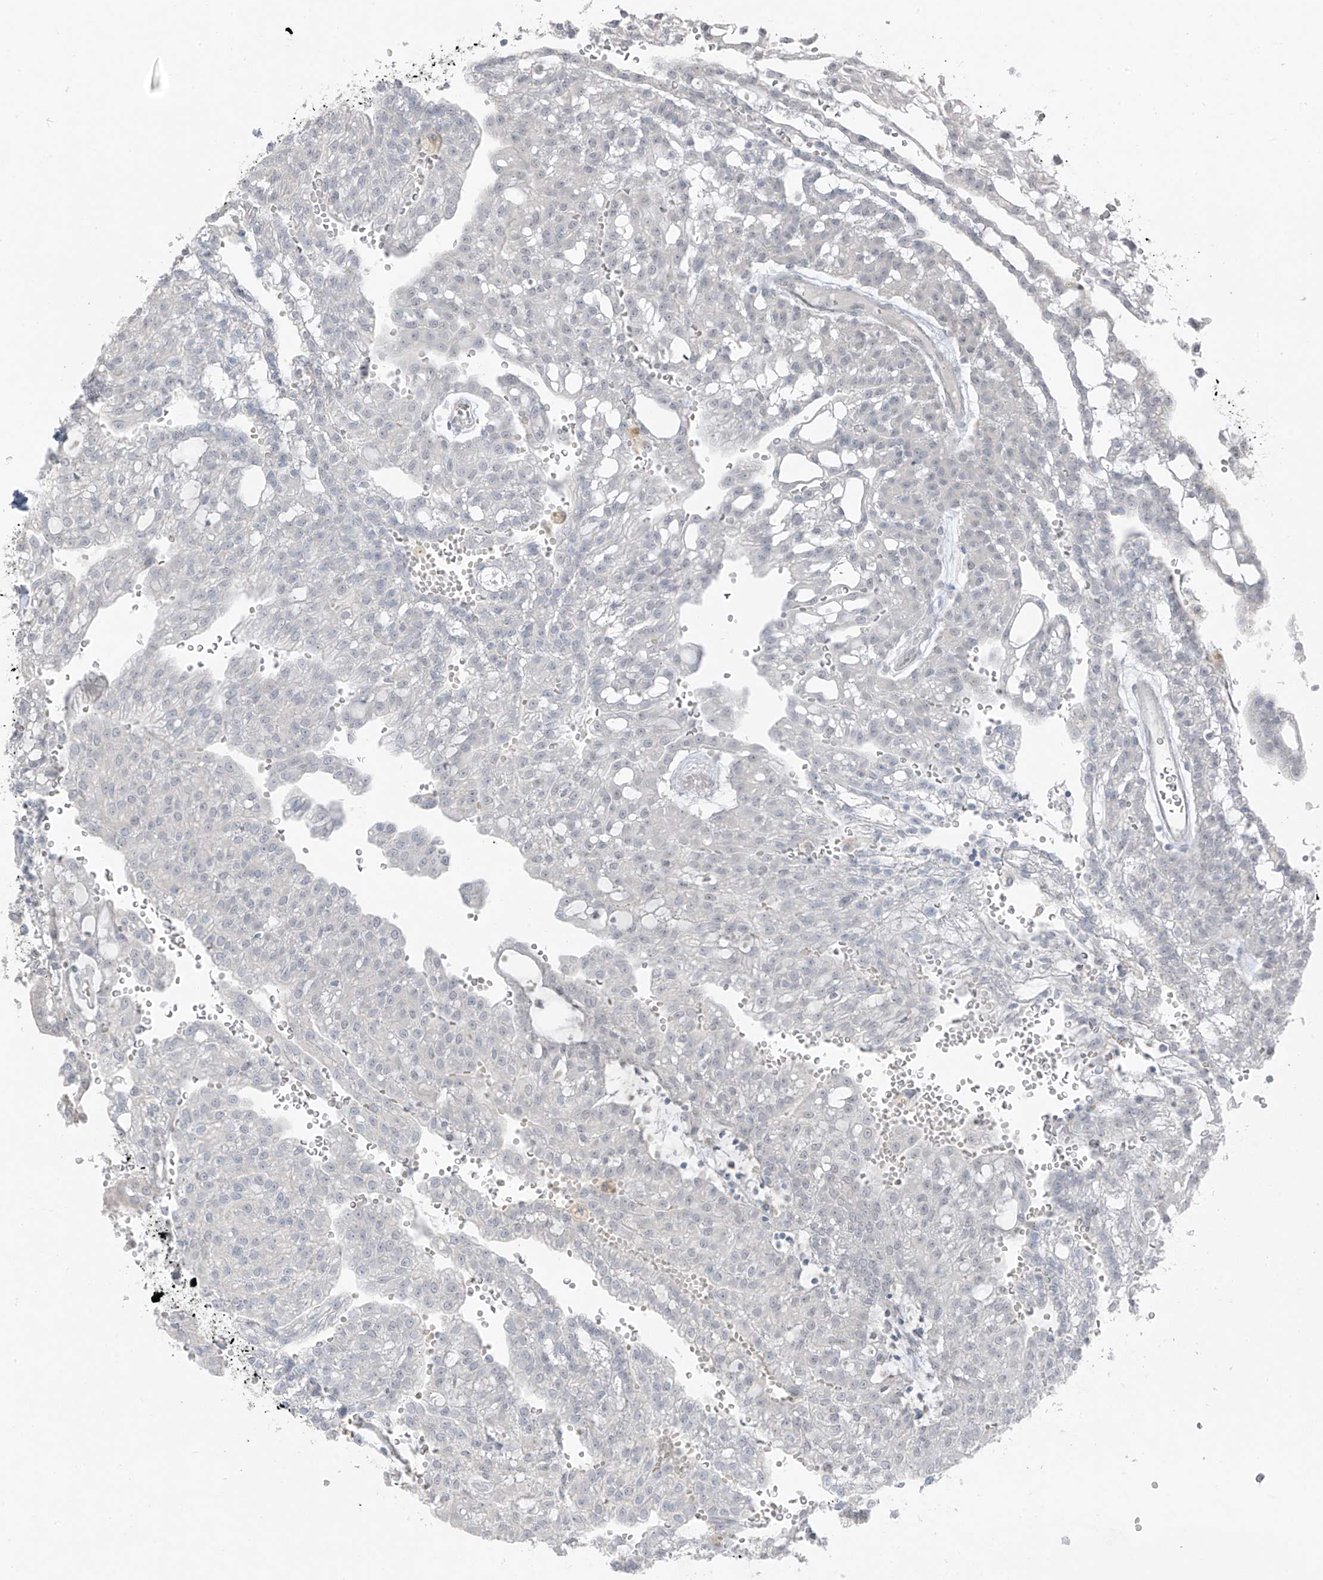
{"staining": {"intensity": "negative", "quantity": "none", "location": "none"}, "tissue": "renal cancer", "cell_type": "Tumor cells", "image_type": "cancer", "snomed": [{"axis": "morphology", "description": "Adenocarcinoma, NOS"}, {"axis": "topography", "description": "Kidney"}], "caption": "IHC micrograph of neoplastic tissue: human renal cancer stained with DAB (3,3'-diaminobenzidine) demonstrates no significant protein positivity in tumor cells.", "gene": "PRDM6", "patient": {"sex": "male", "age": 63}}